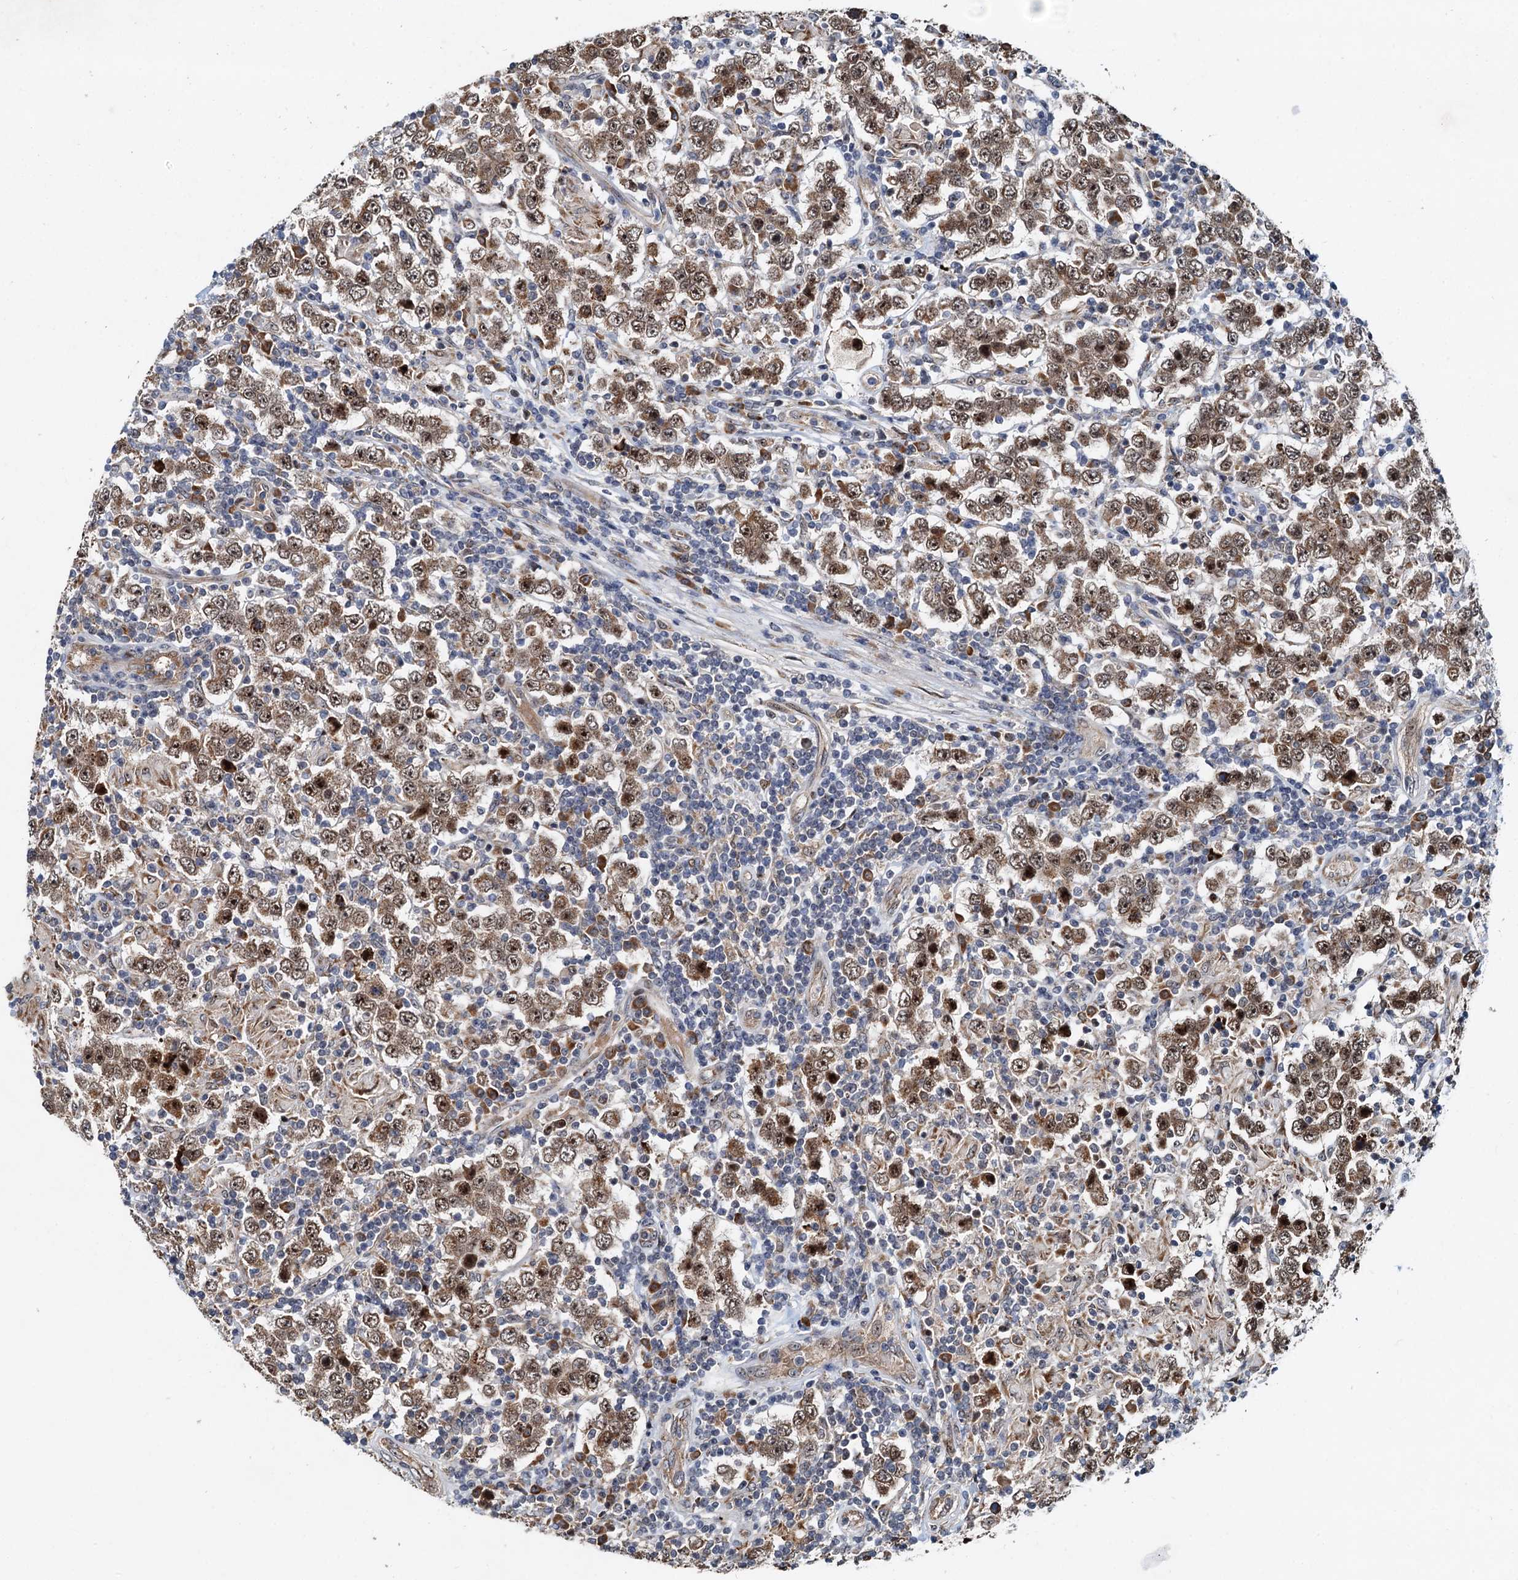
{"staining": {"intensity": "moderate", "quantity": ">75%", "location": "cytoplasmic/membranous,nuclear"}, "tissue": "testis cancer", "cell_type": "Tumor cells", "image_type": "cancer", "snomed": [{"axis": "morphology", "description": "Normal tissue, NOS"}, {"axis": "morphology", "description": "Urothelial carcinoma, High grade"}, {"axis": "morphology", "description": "Seminoma, NOS"}, {"axis": "morphology", "description": "Carcinoma, Embryonal, NOS"}, {"axis": "topography", "description": "Urinary bladder"}, {"axis": "topography", "description": "Testis"}], "caption": "Immunohistochemical staining of human testis cancer reveals medium levels of moderate cytoplasmic/membranous and nuclear protein staining in approximately >75% of tumor cells.", "gene": "DNAJC21", "patient": {"sex": "male", "age": 41}}